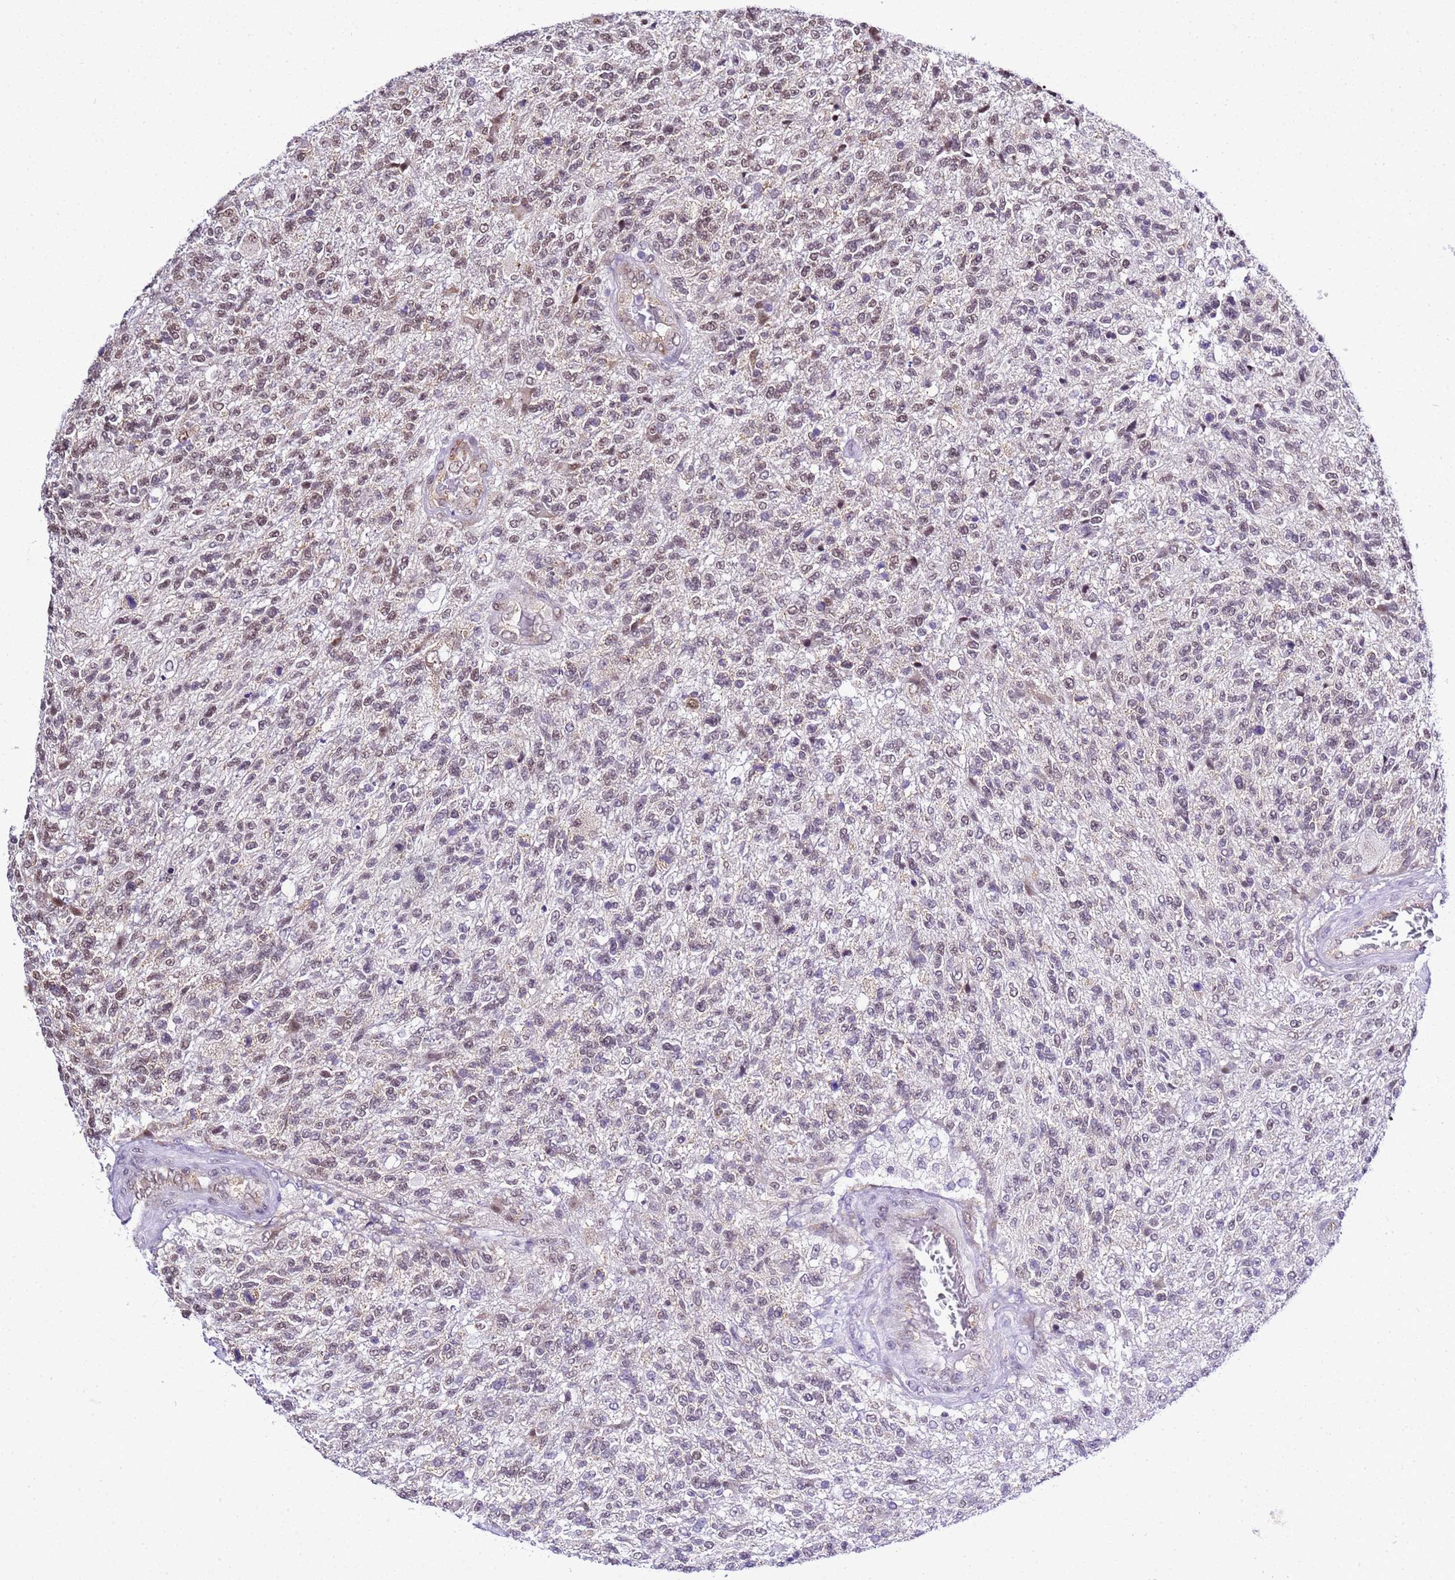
{"staining": {"intensity": "moderate", "quantity": "<25%", "location": "nuclear"}, "tissue": "glioma", "cell_type": "Tumor cells", "image_type": "cancer", "snomed": [{"axis": "morphology", "description": "Glioma, malignant, High grade"}, {"axis": "topography", "description": "Brain"}], "caption": "Brown immunohistochemical staining in high-grade glioma (malignant) shows moderate nuclear positivity in about <25% of tumor cells. Immunohistochemistry (ihc) stains the protein of interest in brown and the nuclei are stained blue.", "gene": "SMN1", "patient": {"sex": "male", "age": 56}}